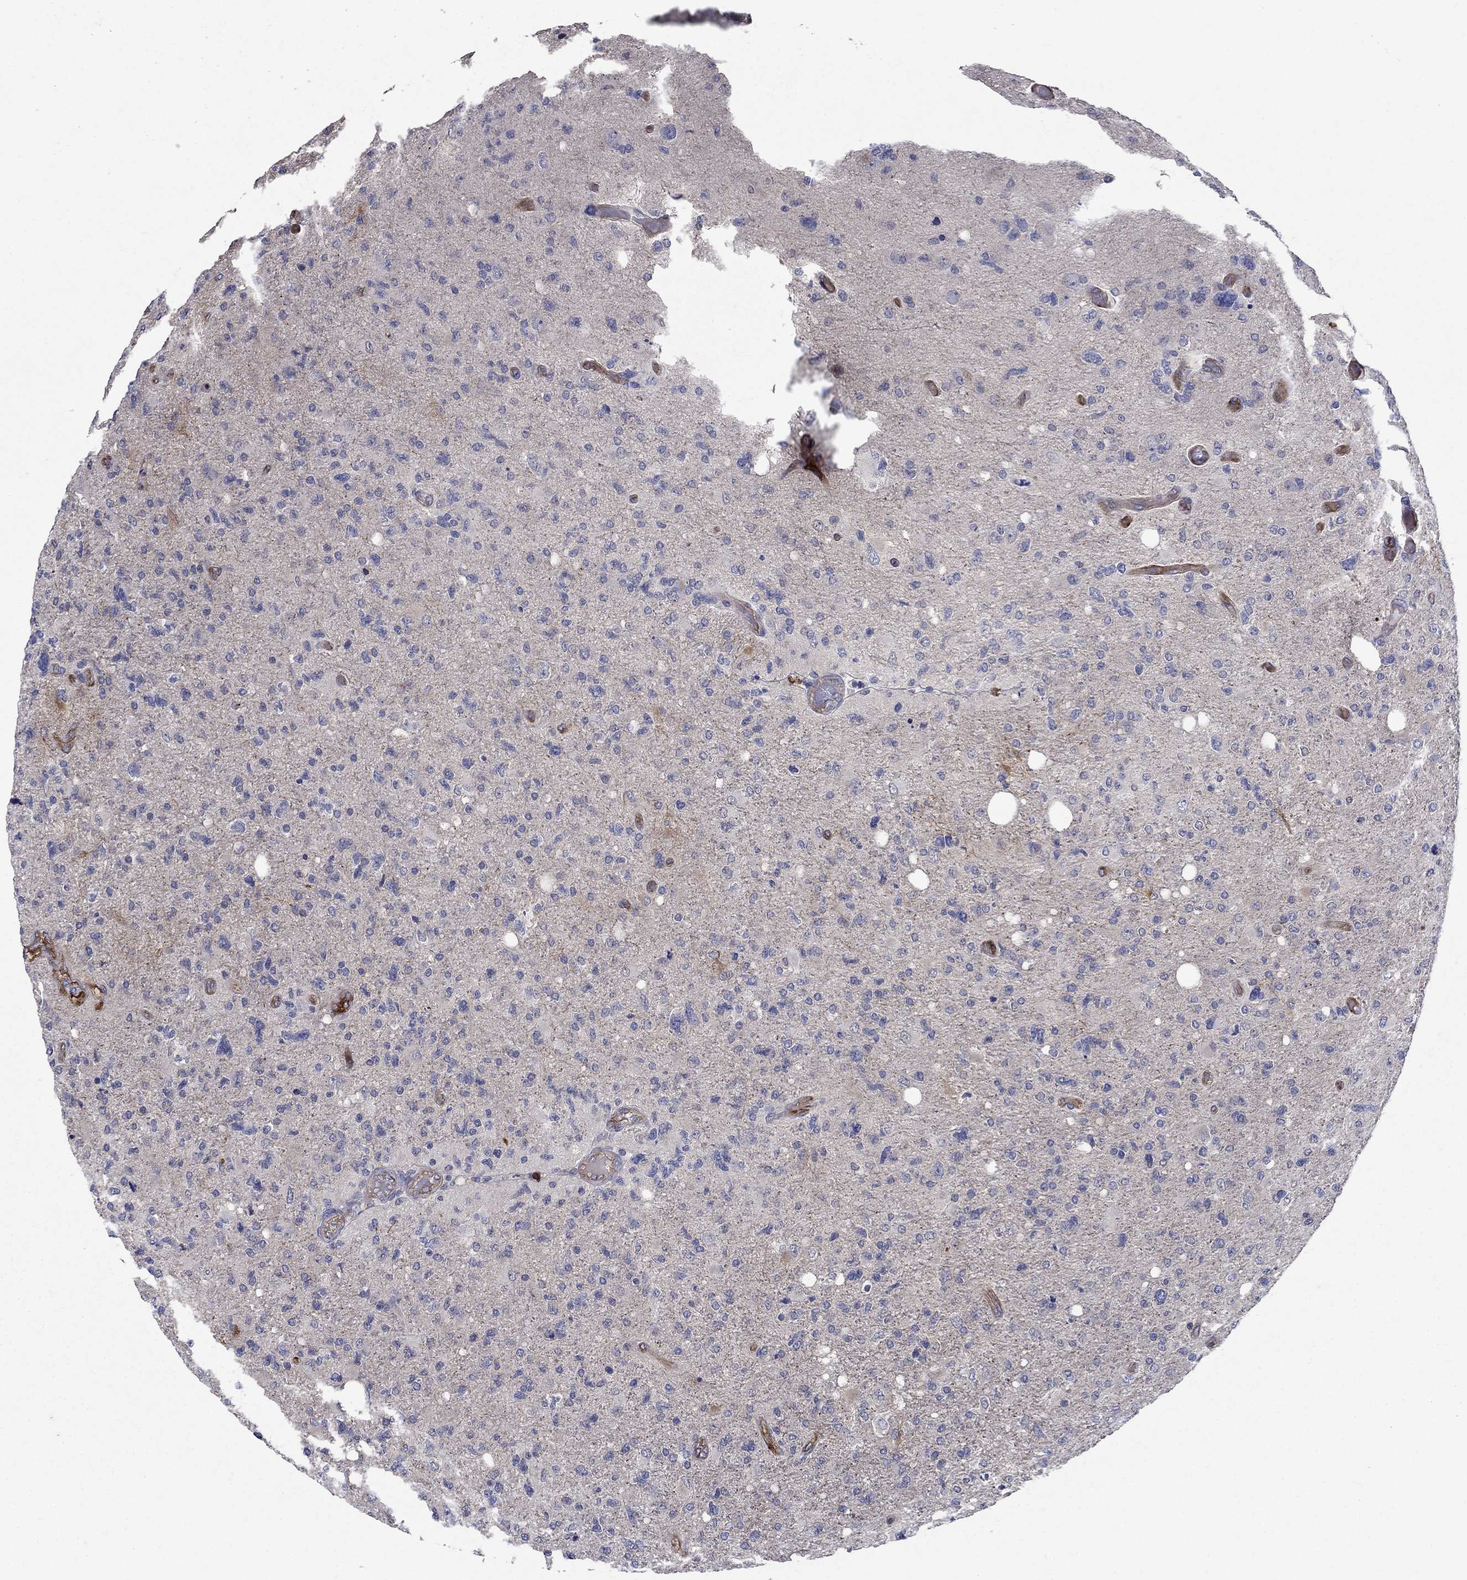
{"staining": {"intensity": "negative", "quantity": "none", "location": "none"}, "tissue": "glioma", "cell_type": "Tumor cells", "image_type": "cancer", "snomed": [{"axis": "morphology", "description": "Glioma, malignant, High grade"}, {"axis": "topography", "description": "Cerebral cortex"}], "caption": "A high-resolution photomicrograph shows immunohistochemistry (IHC) staining of glioma, which exhibits no significant positivity in tumor cells.", "gene": "SLC7A1", "patient": {"sex": "male", "age": 70}}